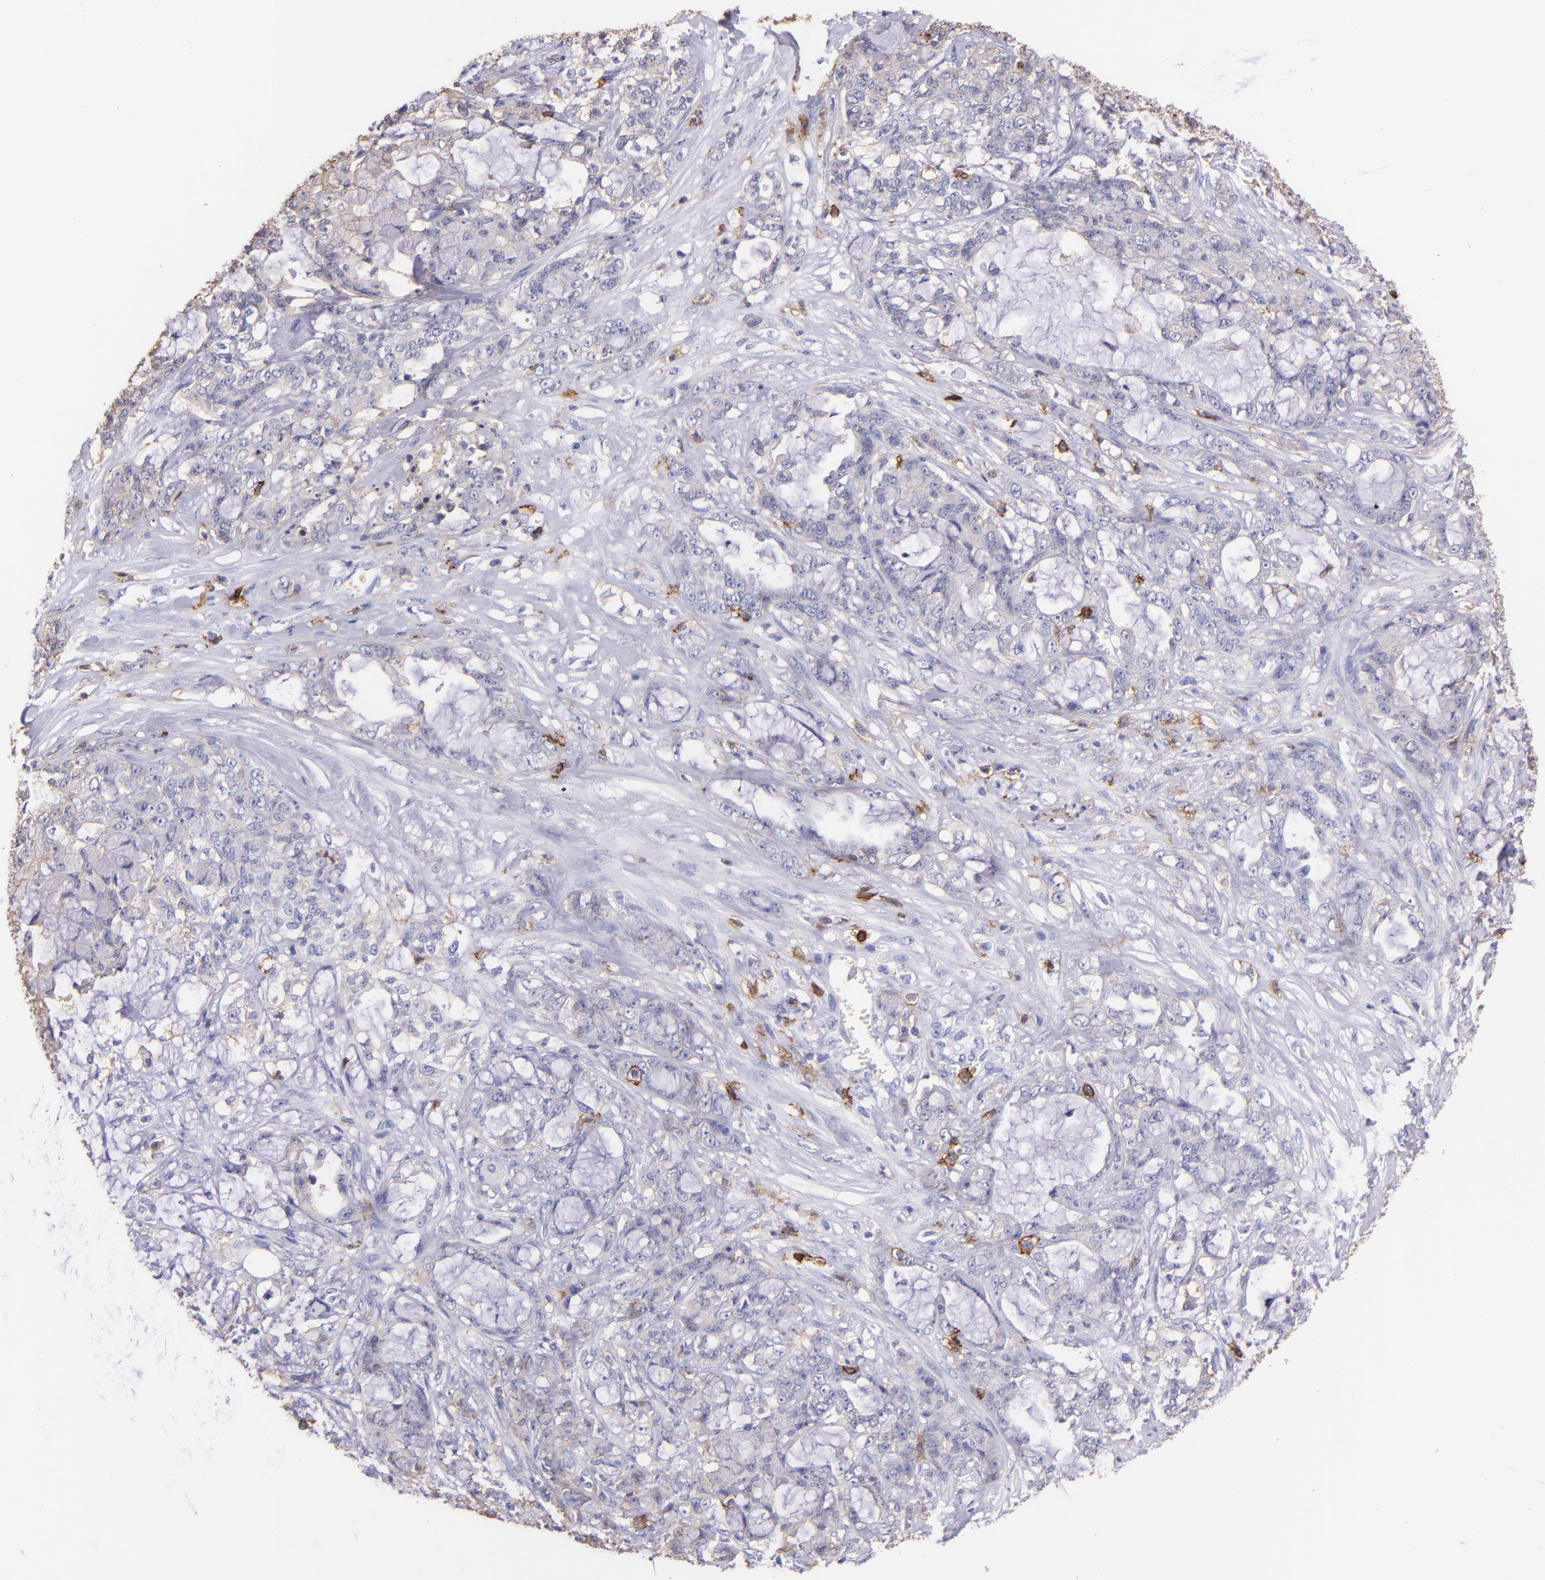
{"staining": {"intensity": "weak", "quantity": "25%-75%", "location": "cytoplasmic/membranous"}, "tissue": "pancreatic cancer", "cell_type": "Tumor cells", "image_type": "cancer", "snomed": [{"axis": "morphology", "description": "Adenocarcinoma, NOS"}, {"axis": "topography", "description": "Pancreas"}], "caption": "Protein staining displays weak cytoplasmic/membranous staining in approximately 25%-75% of tumor cells in adenocarcinoma (pancreatic). (DAB (3,3'-diaminobenzidine) IHC, brown staining for protein, blue staining for nuclei).", "gene": "SPN", "patient": {"sex": "female", "age": 73}}